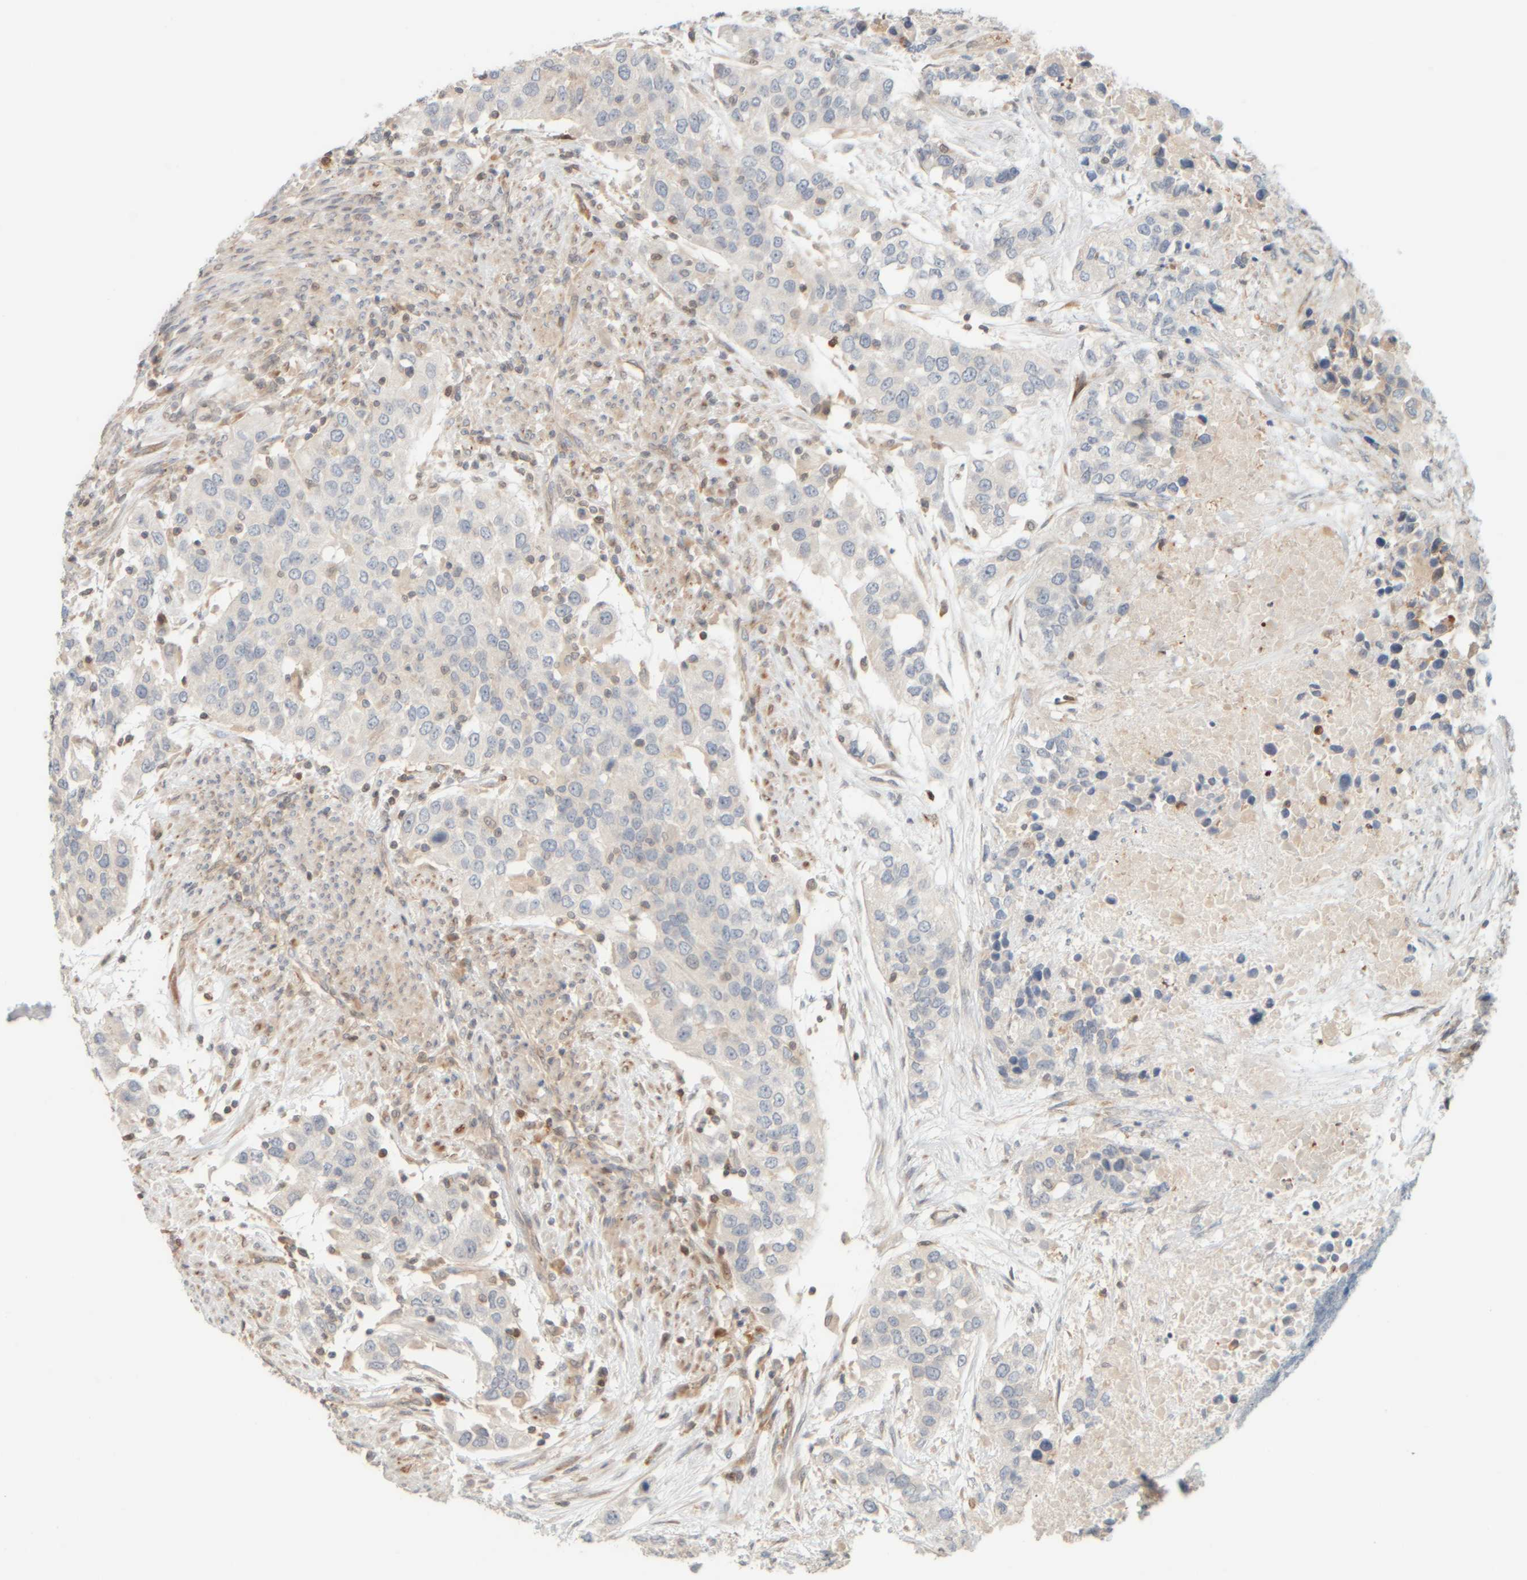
{"staining": {"intensity": "negative", "quantity": "none", "location": "none"}, "tissue": "urothelial cancer", "cell_type": "Tumor cells", "image_type": "cancer", "snomed": [{"axis": "morphology", "description": "Urothelial carcinoma, High grade"}, {"axis": "topography", "description": "Urinary bladder"}], "caption": "DAB (3,3'-diaminobenzidine) immunohistochemical staining of human urothelial carcinoma (high-grade) exhibits no significant expression in tumor cells.", "gene": "PTGES3L-AARSD1", "patient": {"sex": "female", "age": 80}}